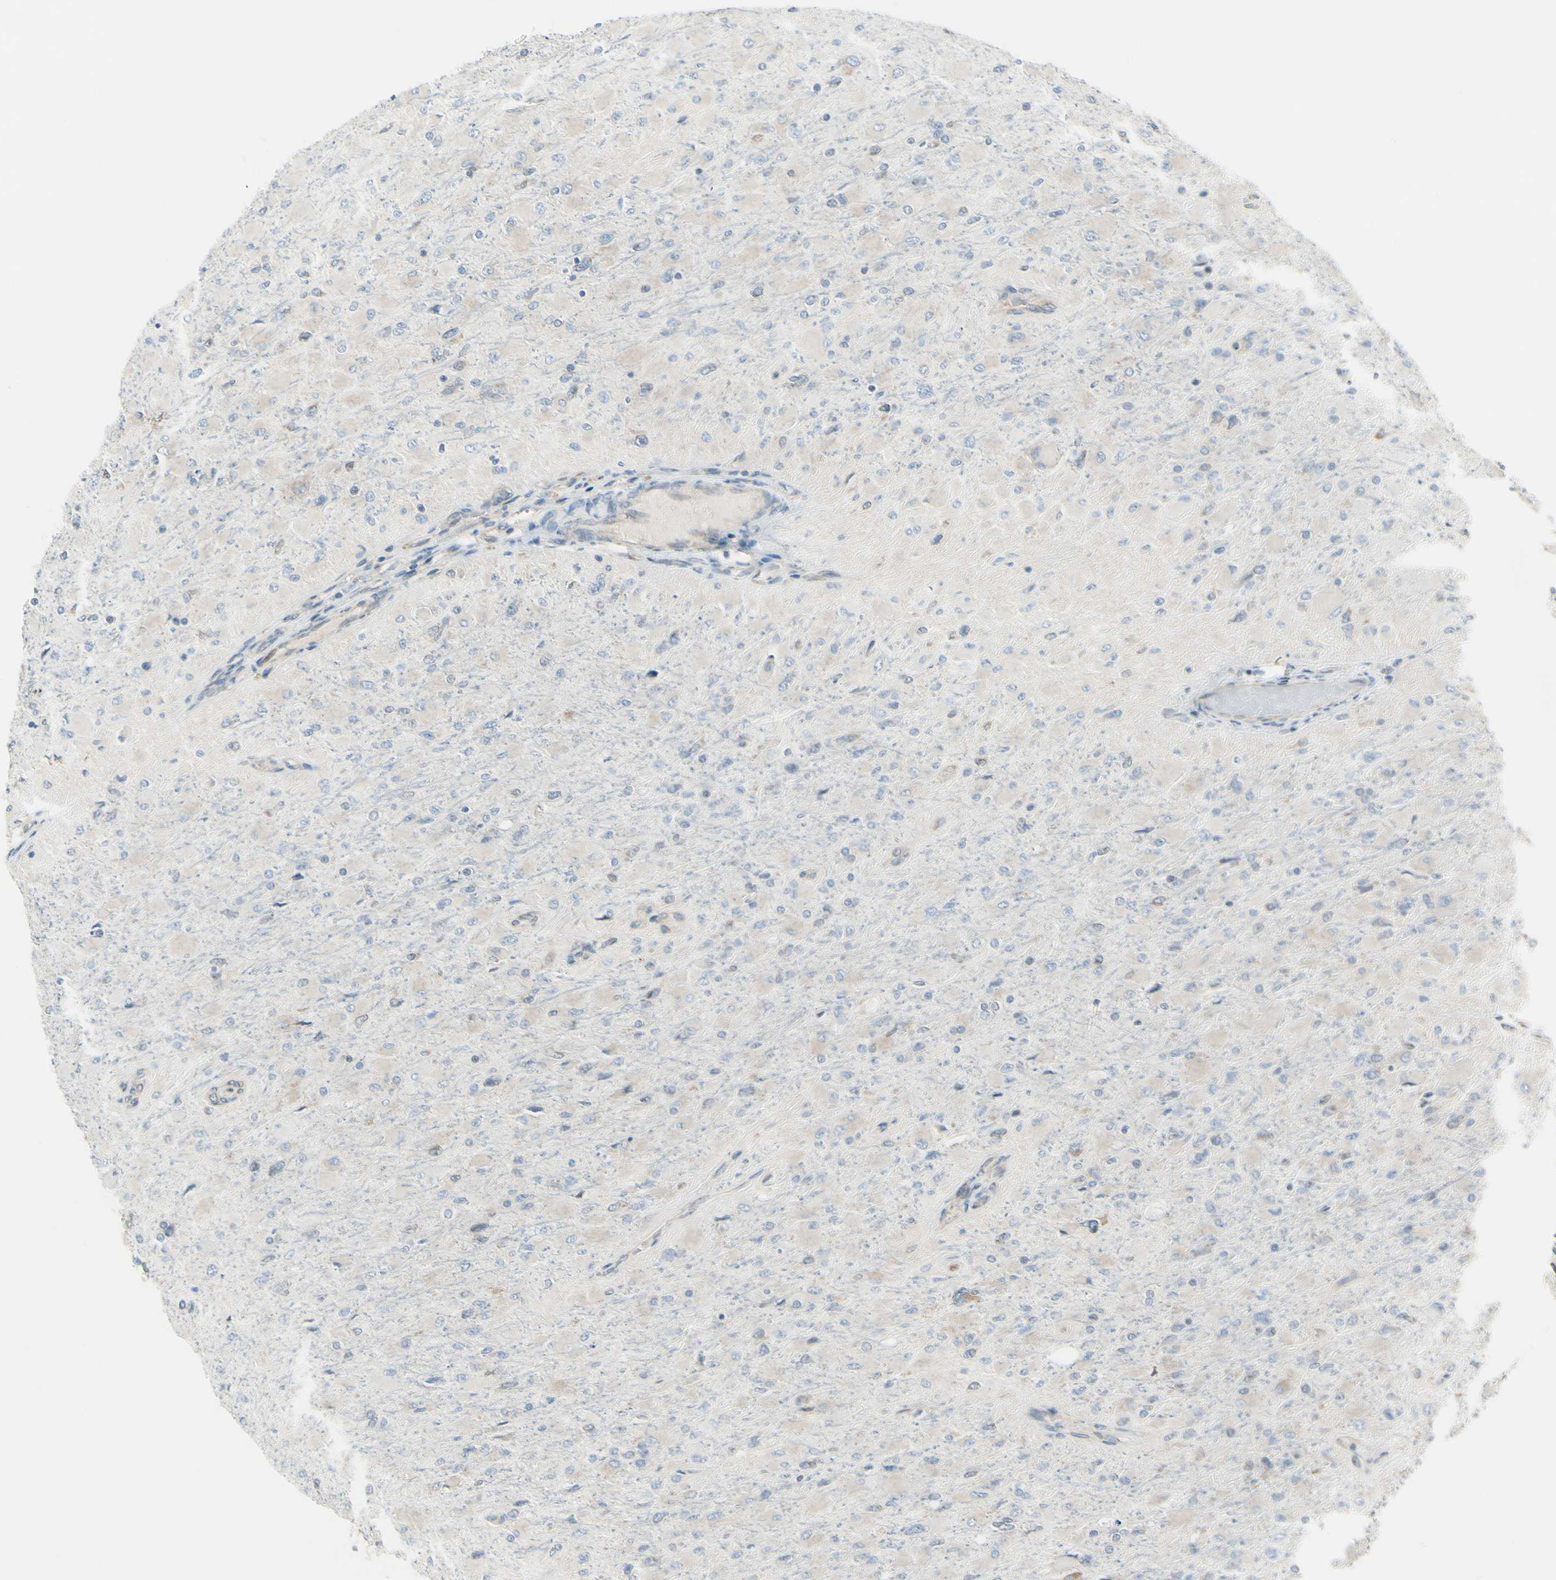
{"staining": {"intensity": "weak", "quantity": "<25%", "location": "cytoplasmic/membranous"}, "tissue": "glioma", "cell_type": "Tumor cells", "image_type": "cancer", "snomed": [{"axis": "morphology", "description": "Glioma, malignant, High grade"}, {"axis": "topography", "description": "Cerebral cortex"}], "caption": "Tumor cells show no significant protein expression in glioma. Brightfield microscopy of immunohistochemistry (IHC) stained with DAB (brown) and hematoxylin (blue), captured at high magnification.", "gene": "SELENOS", "patient": {"sex": "female", "age": 36}}